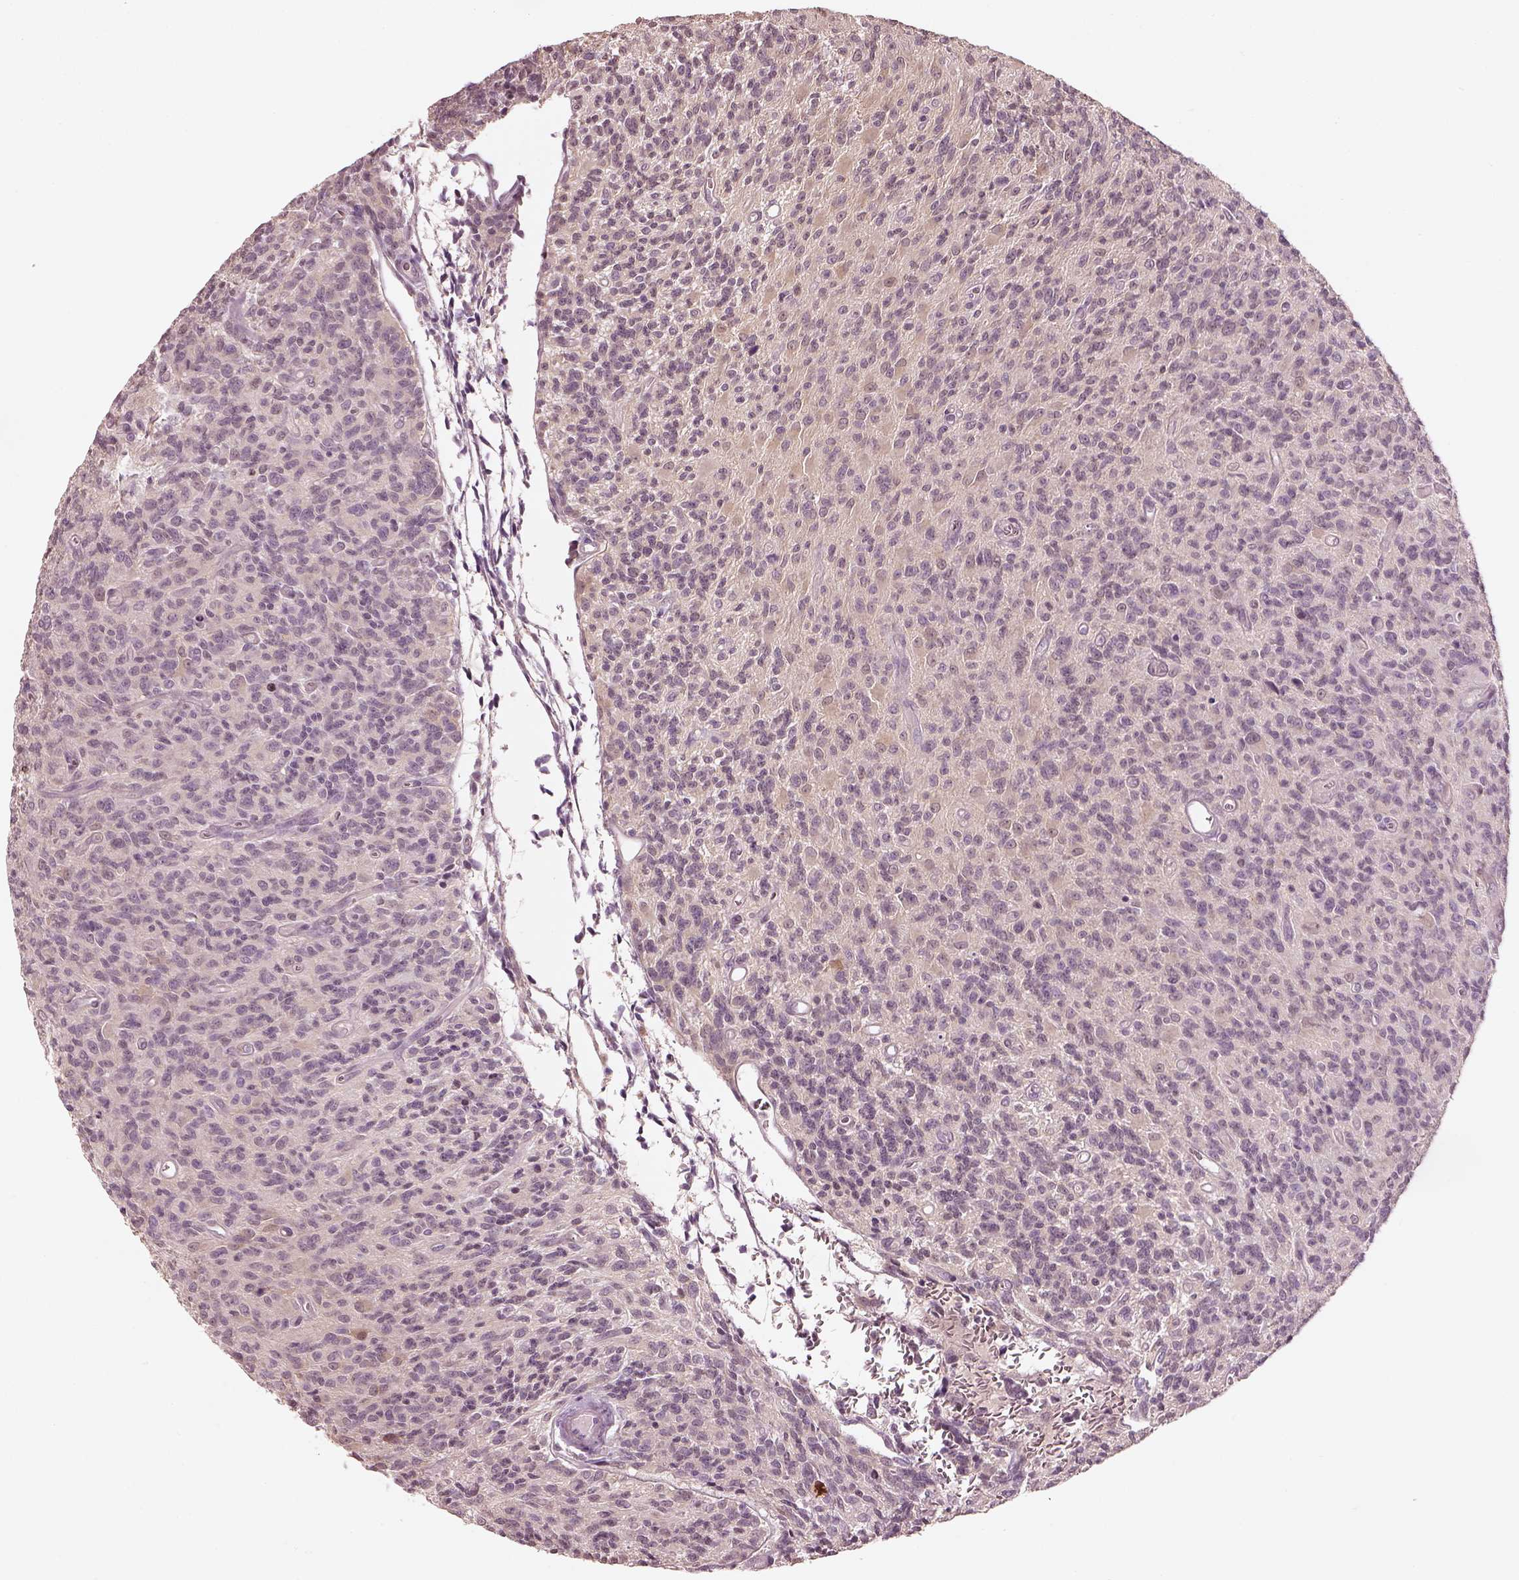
{"staining": {"intensity": "negative", "quantity": "none", "location": "none"}, "tissue": "glioma", "cell_type": "Tumor cells", "image_type": "cancer", "snomed": [{"axis": "morphology", "description": "Glioma, malignant, High grade"}, {"axis": "topography", "description": "Brain"}], "caption": "Immunohistochemical staining of human malignant high-grade glioma displays no significant positivity in tumor cells.", "gene": "EGR4", "patient": {"sex": "male", "age": 76}}